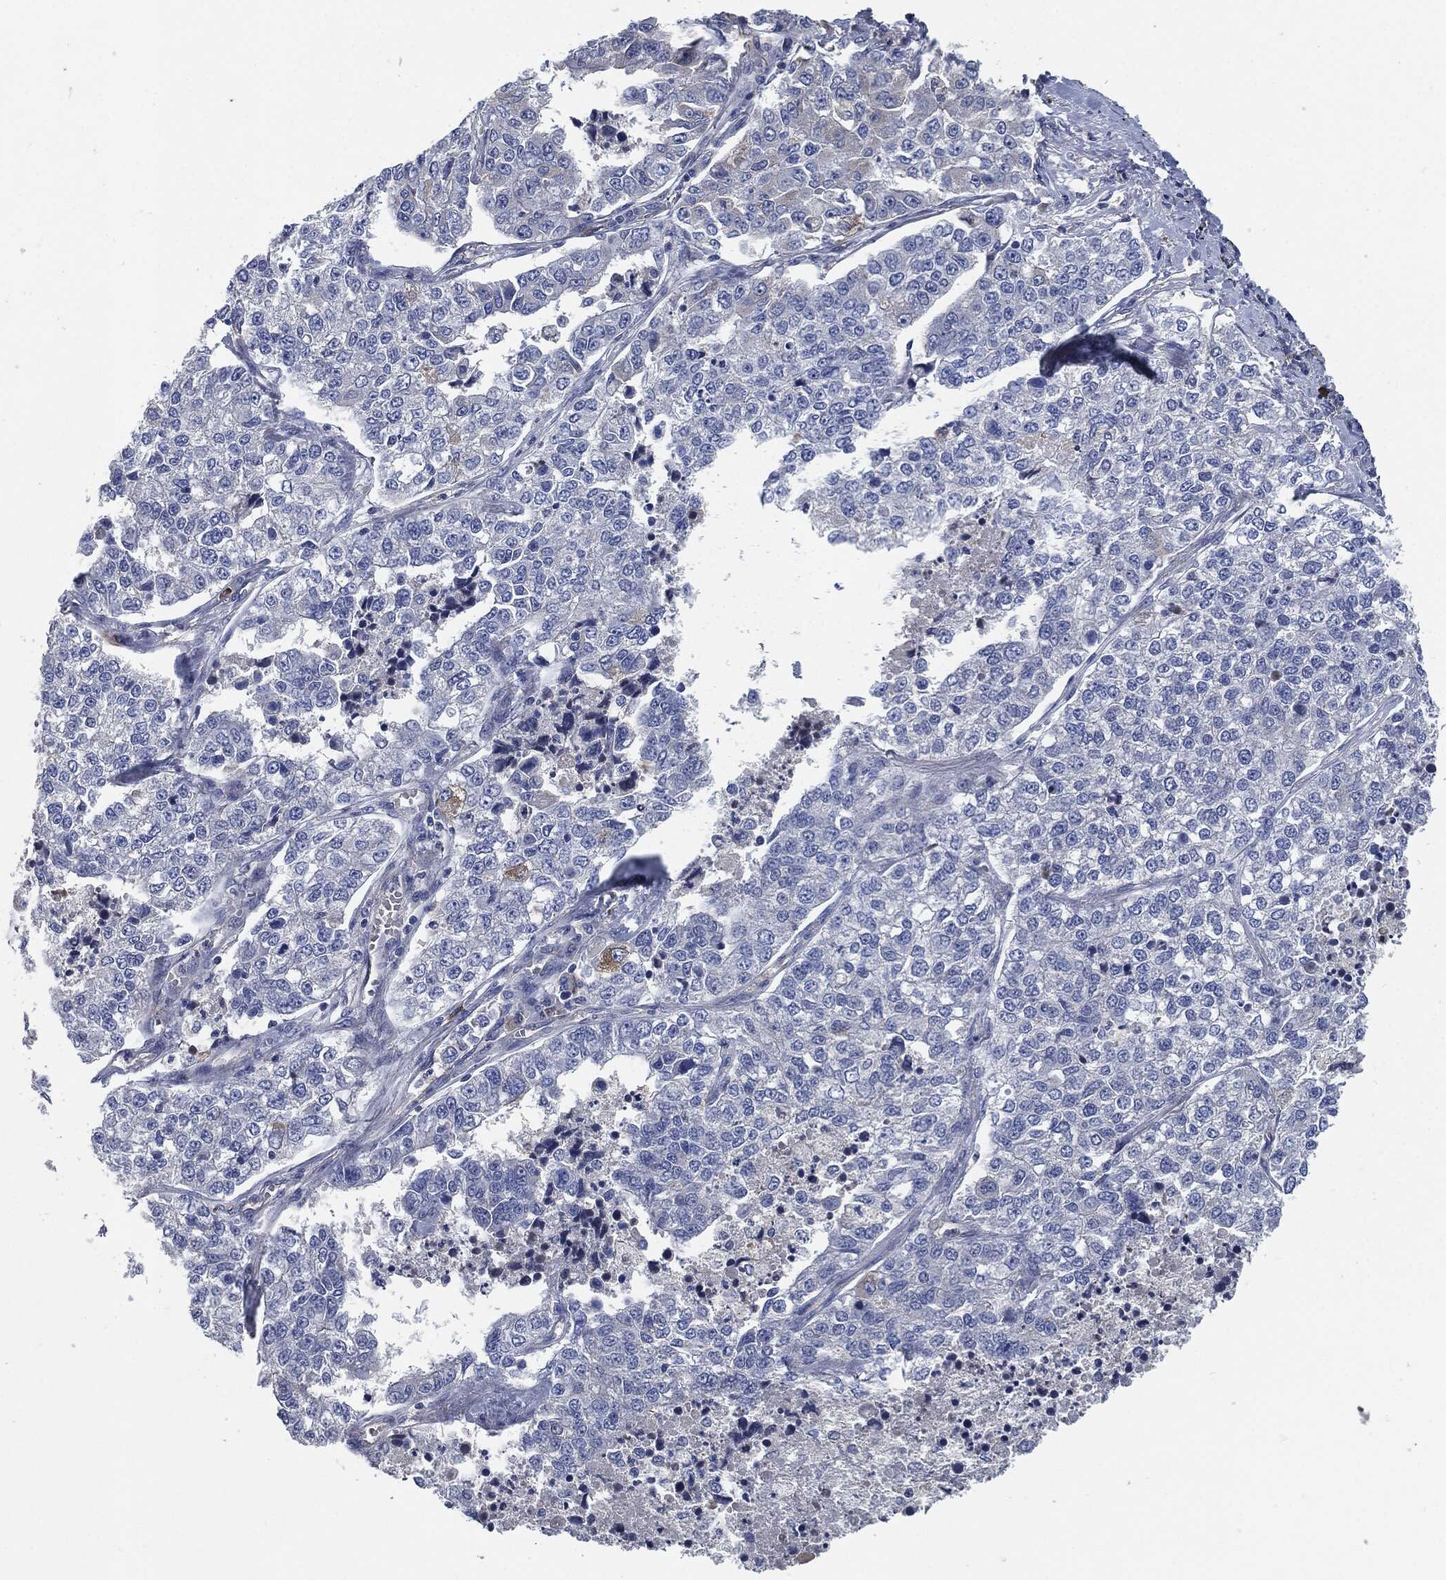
{"staining": {"intensity": "negative", "quantity": "none", "location": "none"}, "tissue": "lung cancer", "cell_type": "Tumor cells", "image_type": "cancer", "snomed": [{"axis": "morphology", "description": "Adenocarcinoma, NOS"}, {"axis": "topography", "description": "Lung"}], "caption": "Immunohistochemical staining of human lung cancer reveals no significant expression in tumor cells.", "gene": "CD27", "patient": {"sex": "male", "age": 49}}